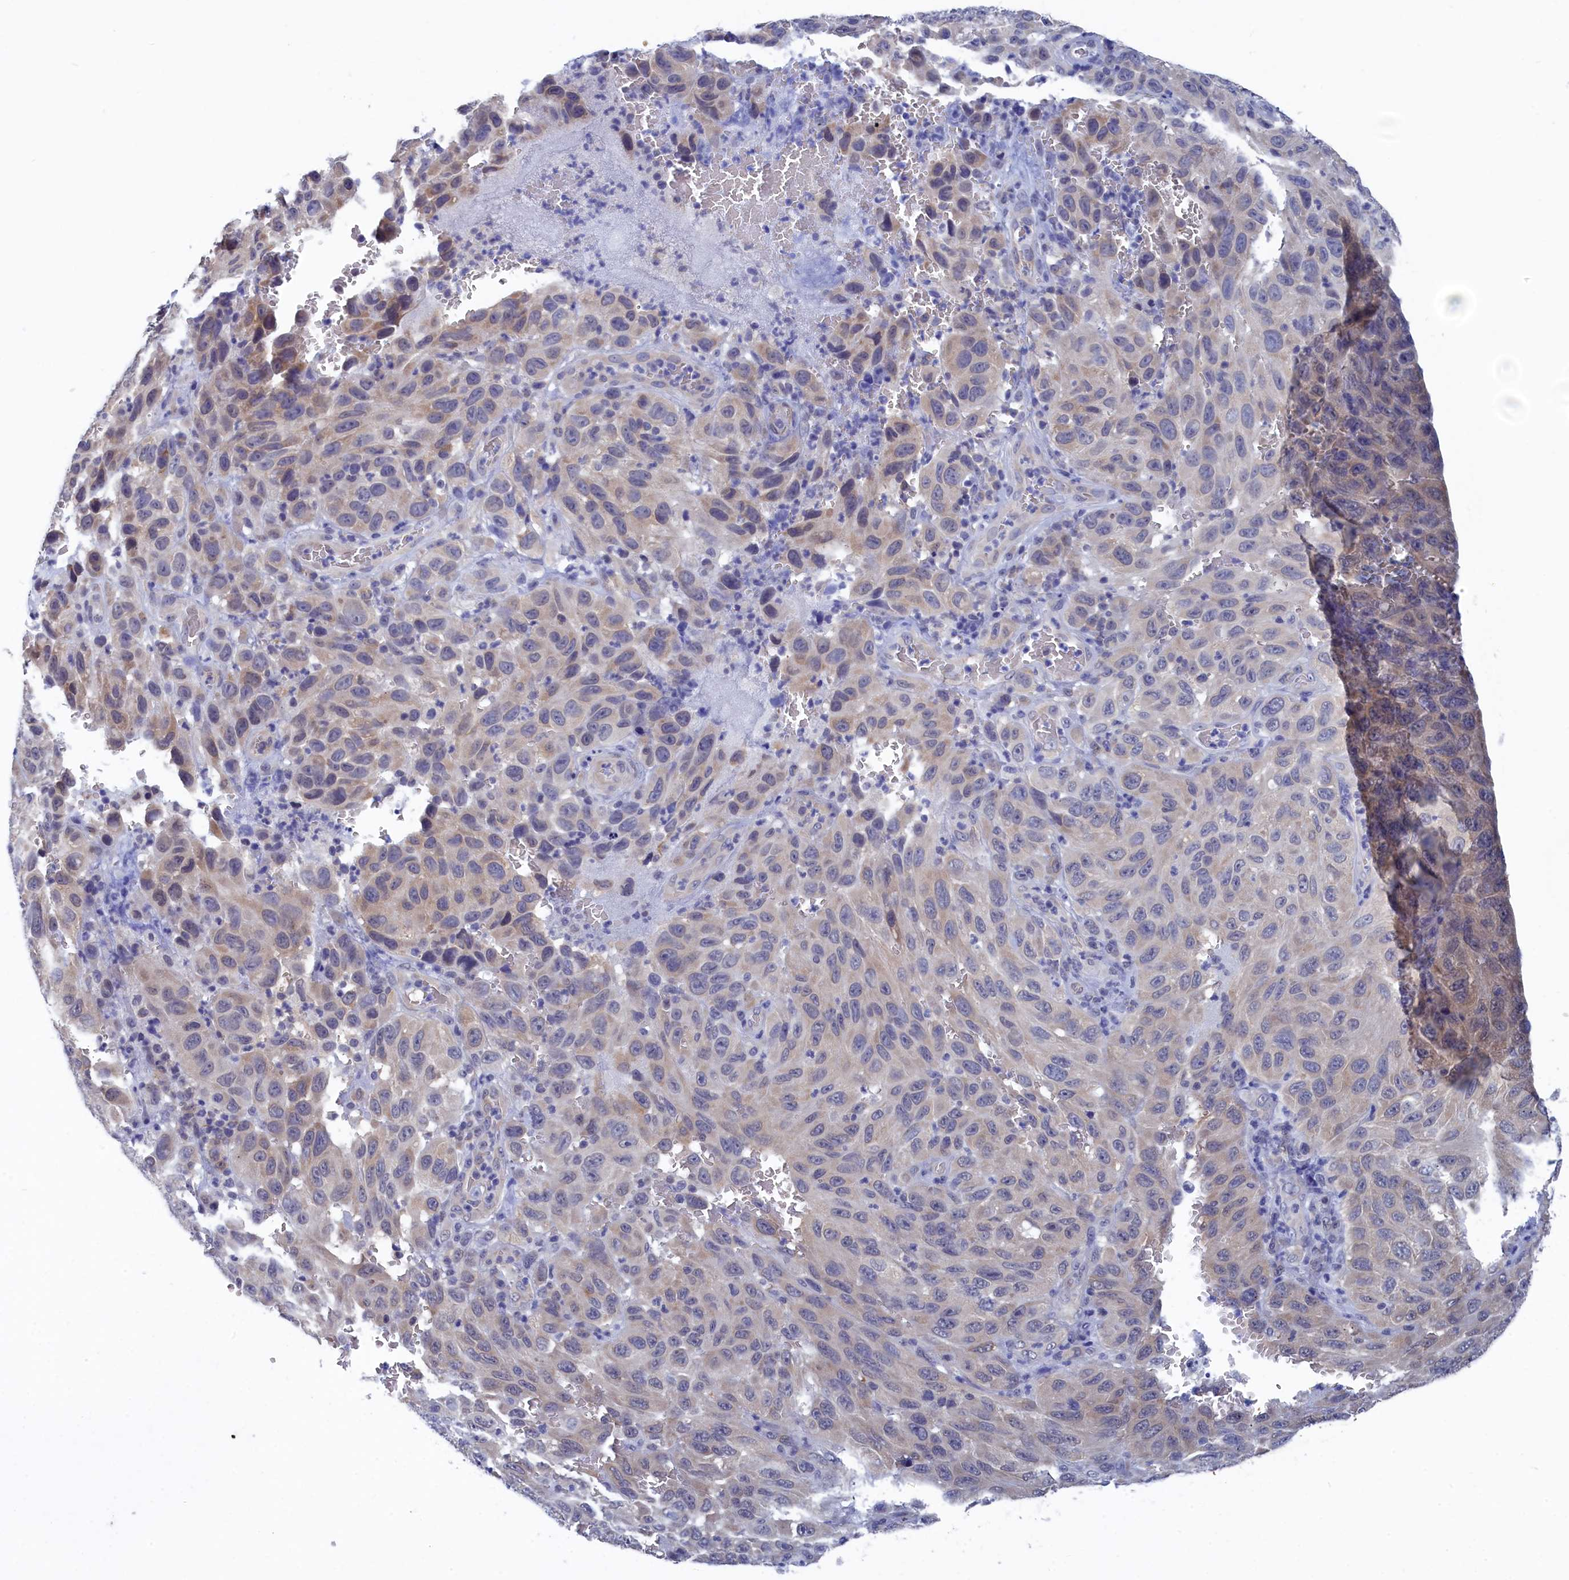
{"staining": {"intensity": "negative", "quantity": "none", "location": "none"}, "tissue": "melanoma", "cell_type": "Tumor cells", "image_type": "cancer", "snomed": [{"axis": "morphology", "description": "Normal tissue, NOS"}, {"axis": "morphology", "description": "Malignant melanoma, NOS"}, {"axis": "topography", "description": "Skin"}], "caption": "IHC histopathology image of neoplastic tissue: malignant melanoma stained with DAB (3,3'-diaminobenzidine) reveals no significant protein staining in tumor cells.", "gene": "PGP", "patient": {"sex": "female", "age": 96}}